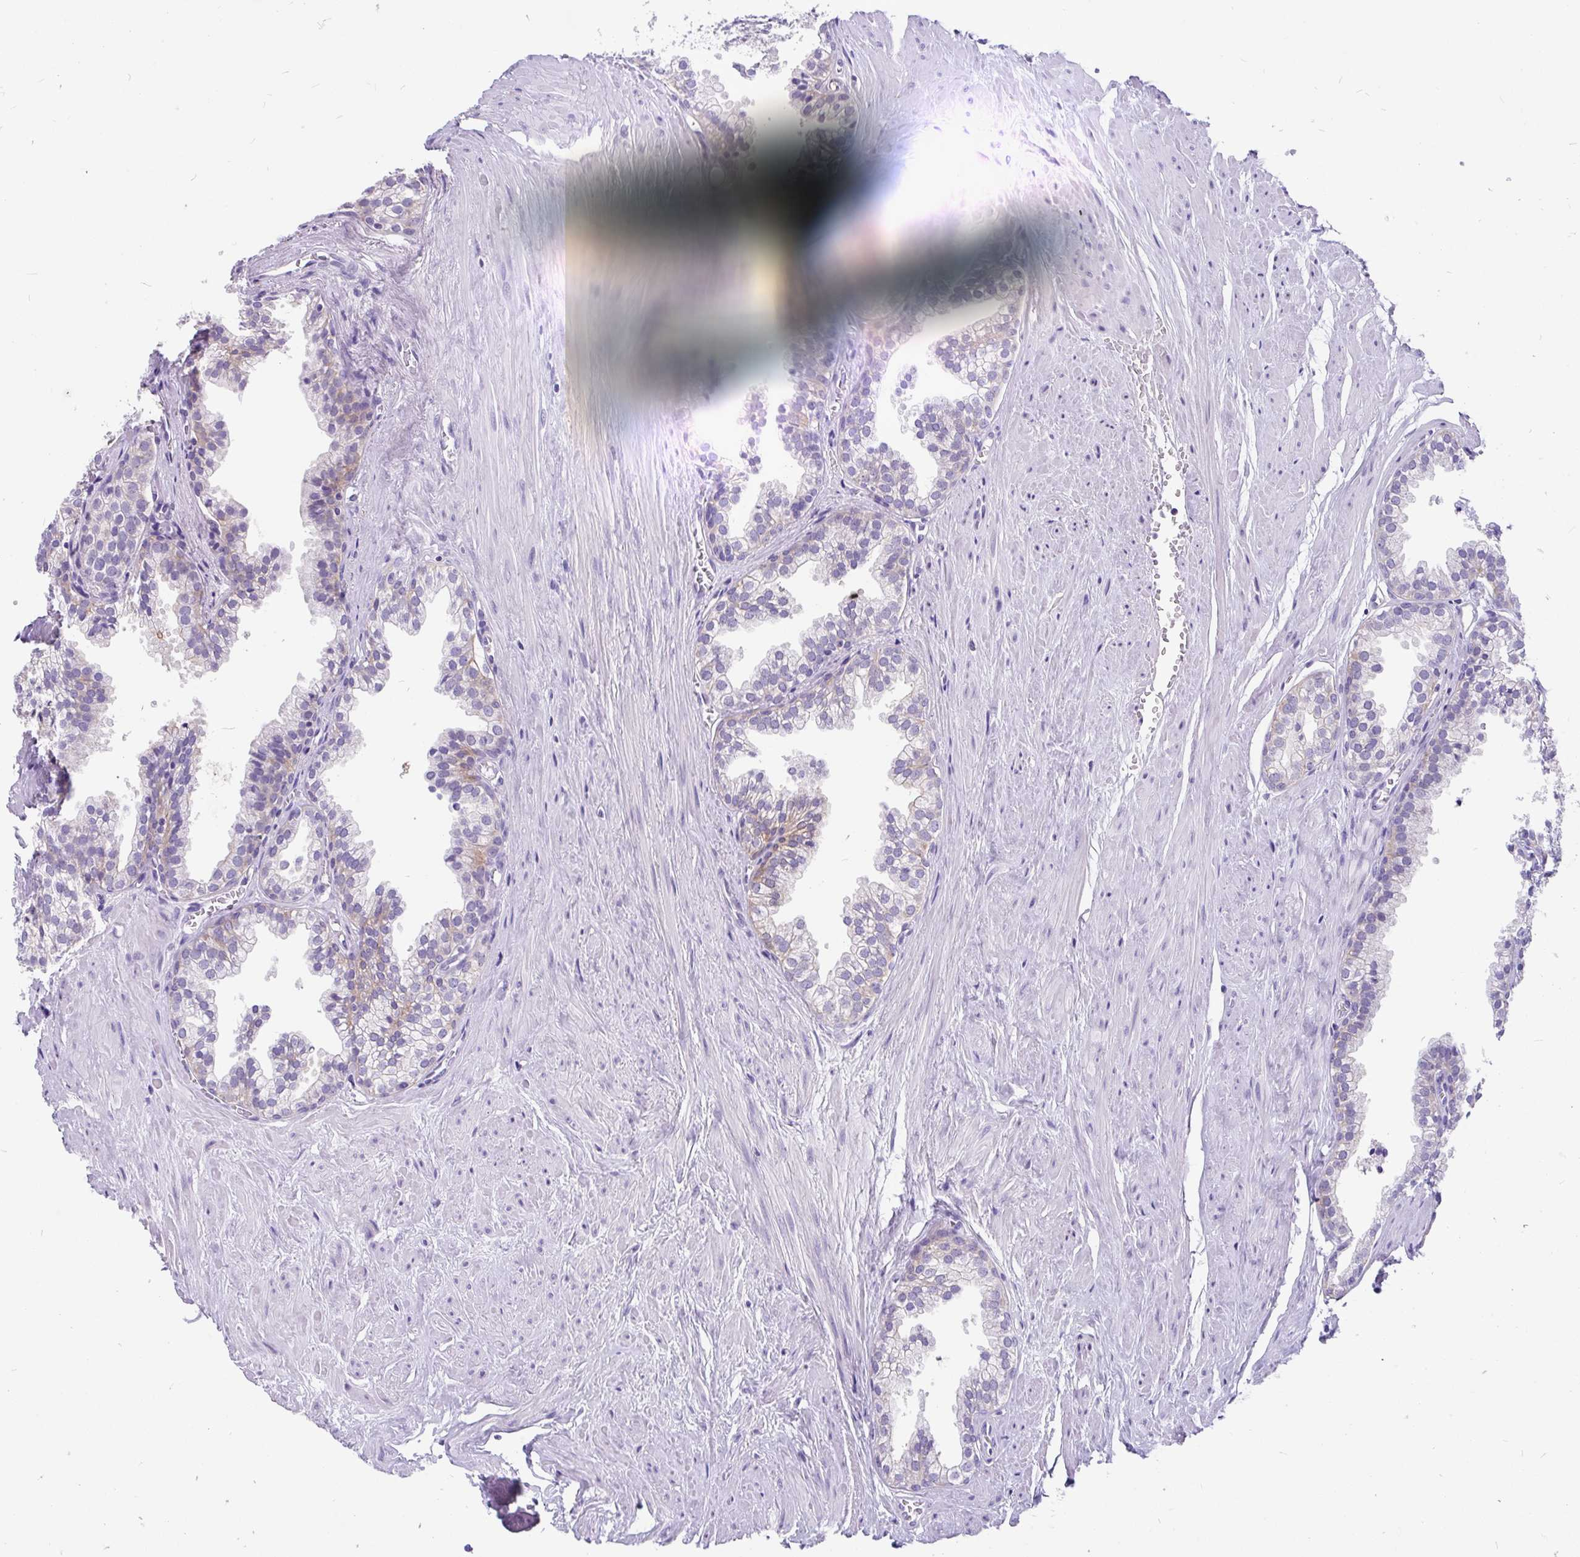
{"staining": {"intensity": "weak", "quantity": "<25%", "location": "cytoplasmic/membranous"}, "tissue": "prostate", "cell_type": "Glandular cells", "image_type": "normal", "snomed": [{"axis": "morphology", "description": "Normal tissue, NOS"}, {"axis": "topography", "description": "Prostate"}, {"axis": "topography", "description": "Peripheral nerve tissue"}], "caption": "This is a image of IHC staining of benign prostate, which shows no positivity in glandular cells. Brightfield microscopy of IHC stained with DAB (brown) and hematoxylin (blue), captured at high magnification.", "gene": "KIAA2013", "patient": {"sex": "male", "age": 55}}